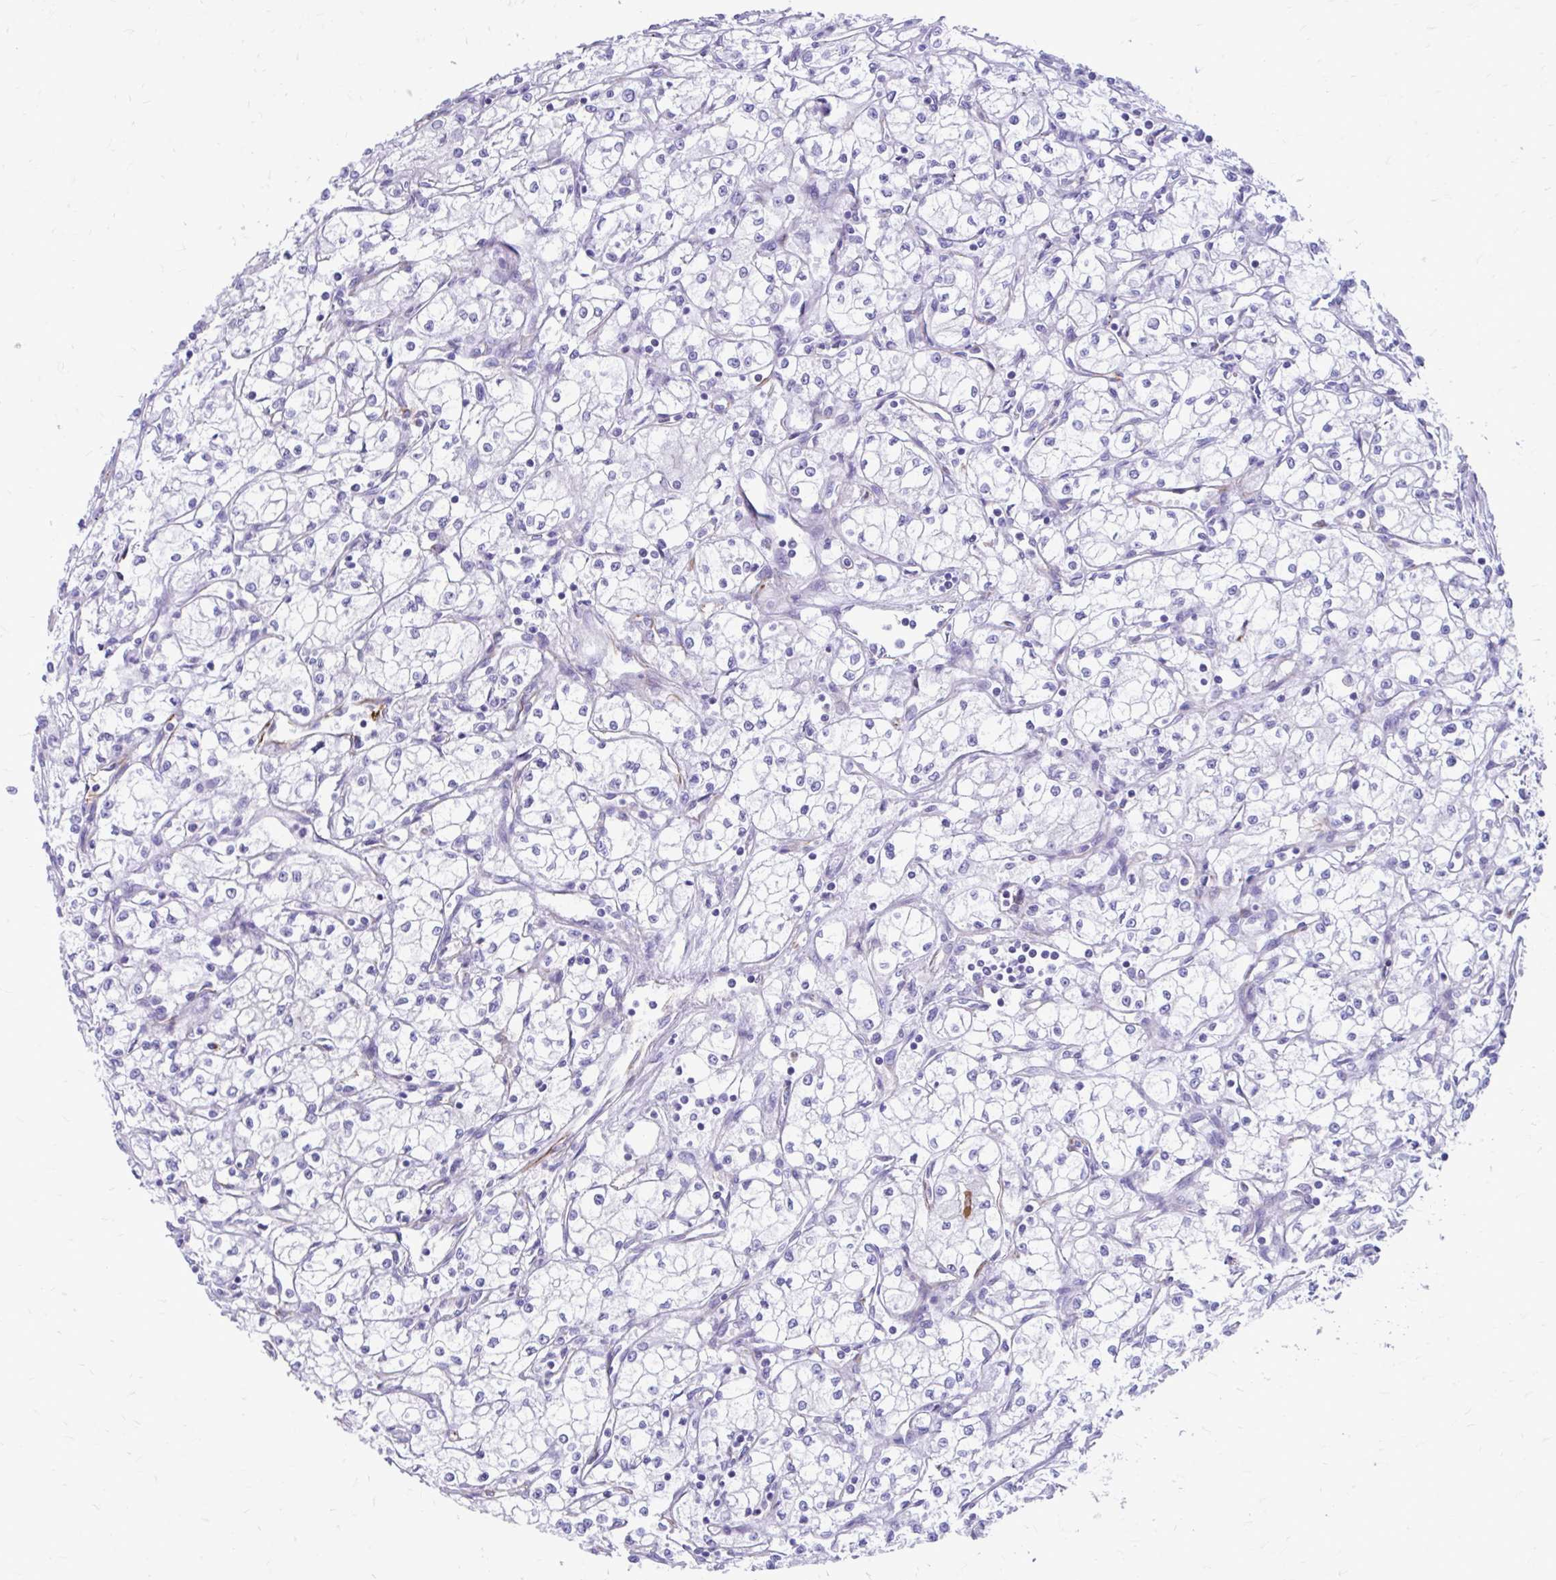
{"staining": {"intensity": "negative", "quantity": "none", "location": "none"}, "tissue": "renal cancer", "cell_type": "Tumor cells", "image_type": "cancer", "snomed": [{"axis": "morphology", "description": "Adenocarcinoma, NOS"}, {"axis": "topography", "description": "Kidney"}], "caption": "This is an IHC photomicrograph of human renal adenocarcinoma. There is no staining in tumor cells.", "gene": "ZNF699", "patient": {"sex": "male", "age": 59}}